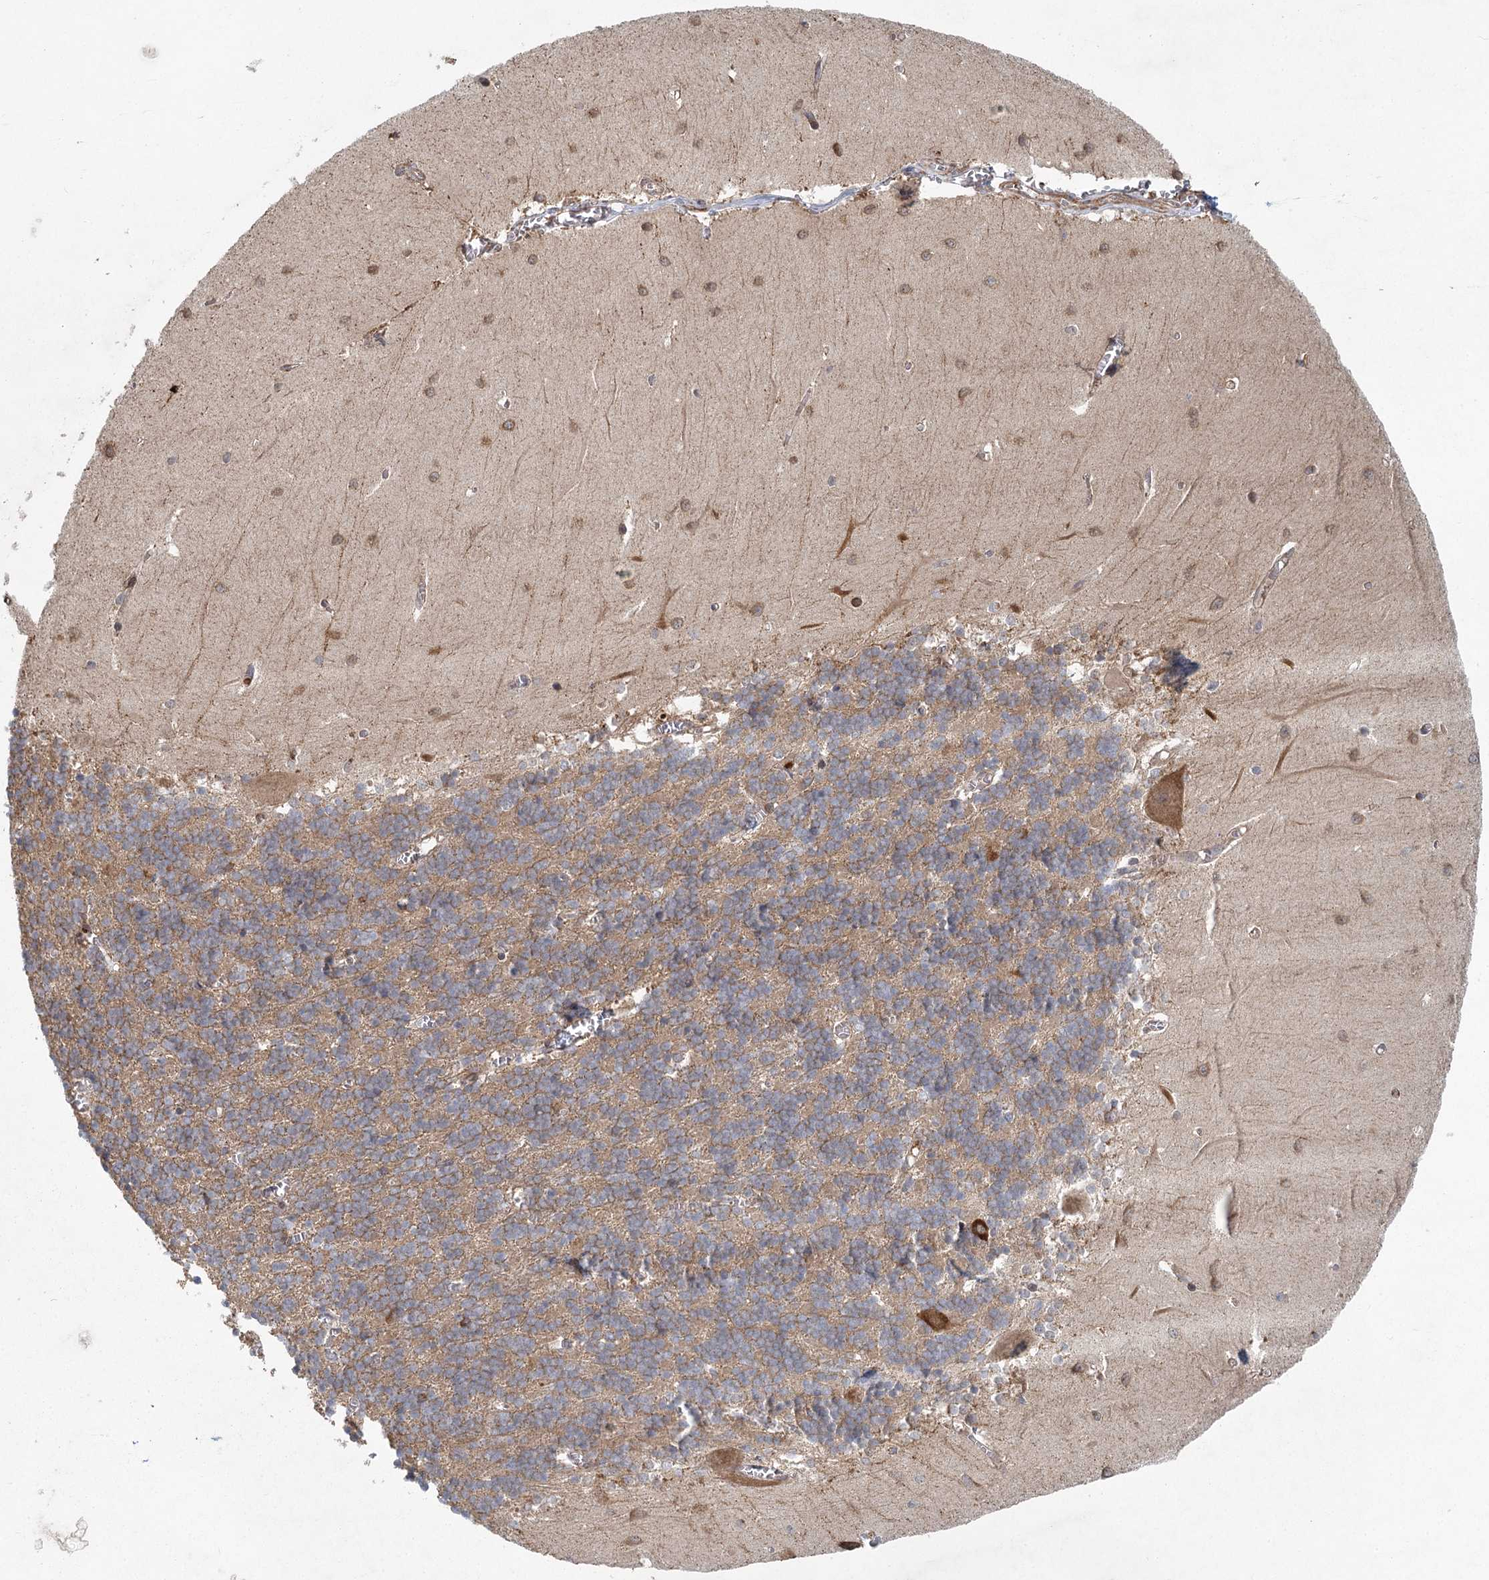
{"staining": {"intensity": "moderate", "quantity": "25%-75%", "location": "cytoplasmic/membranous"}, "tissue": "cerebellum", "cell_type": "Cells in granular layer", "image_type": "normal", "snomed": [{"axis": "morphology", "description": "Normal tissue, NOS"}, {"axis": "topography", "description": "Cerebellum"}], "caption": "About 25%-75% of cells in granular layer in benign human cerebellum show moderate cytoplasmic/membranous protein staining as visualized by brown immunohistochemical staining.", "gene": "PLEKHA7", "patient": {"sex": "male", "age": 37}}